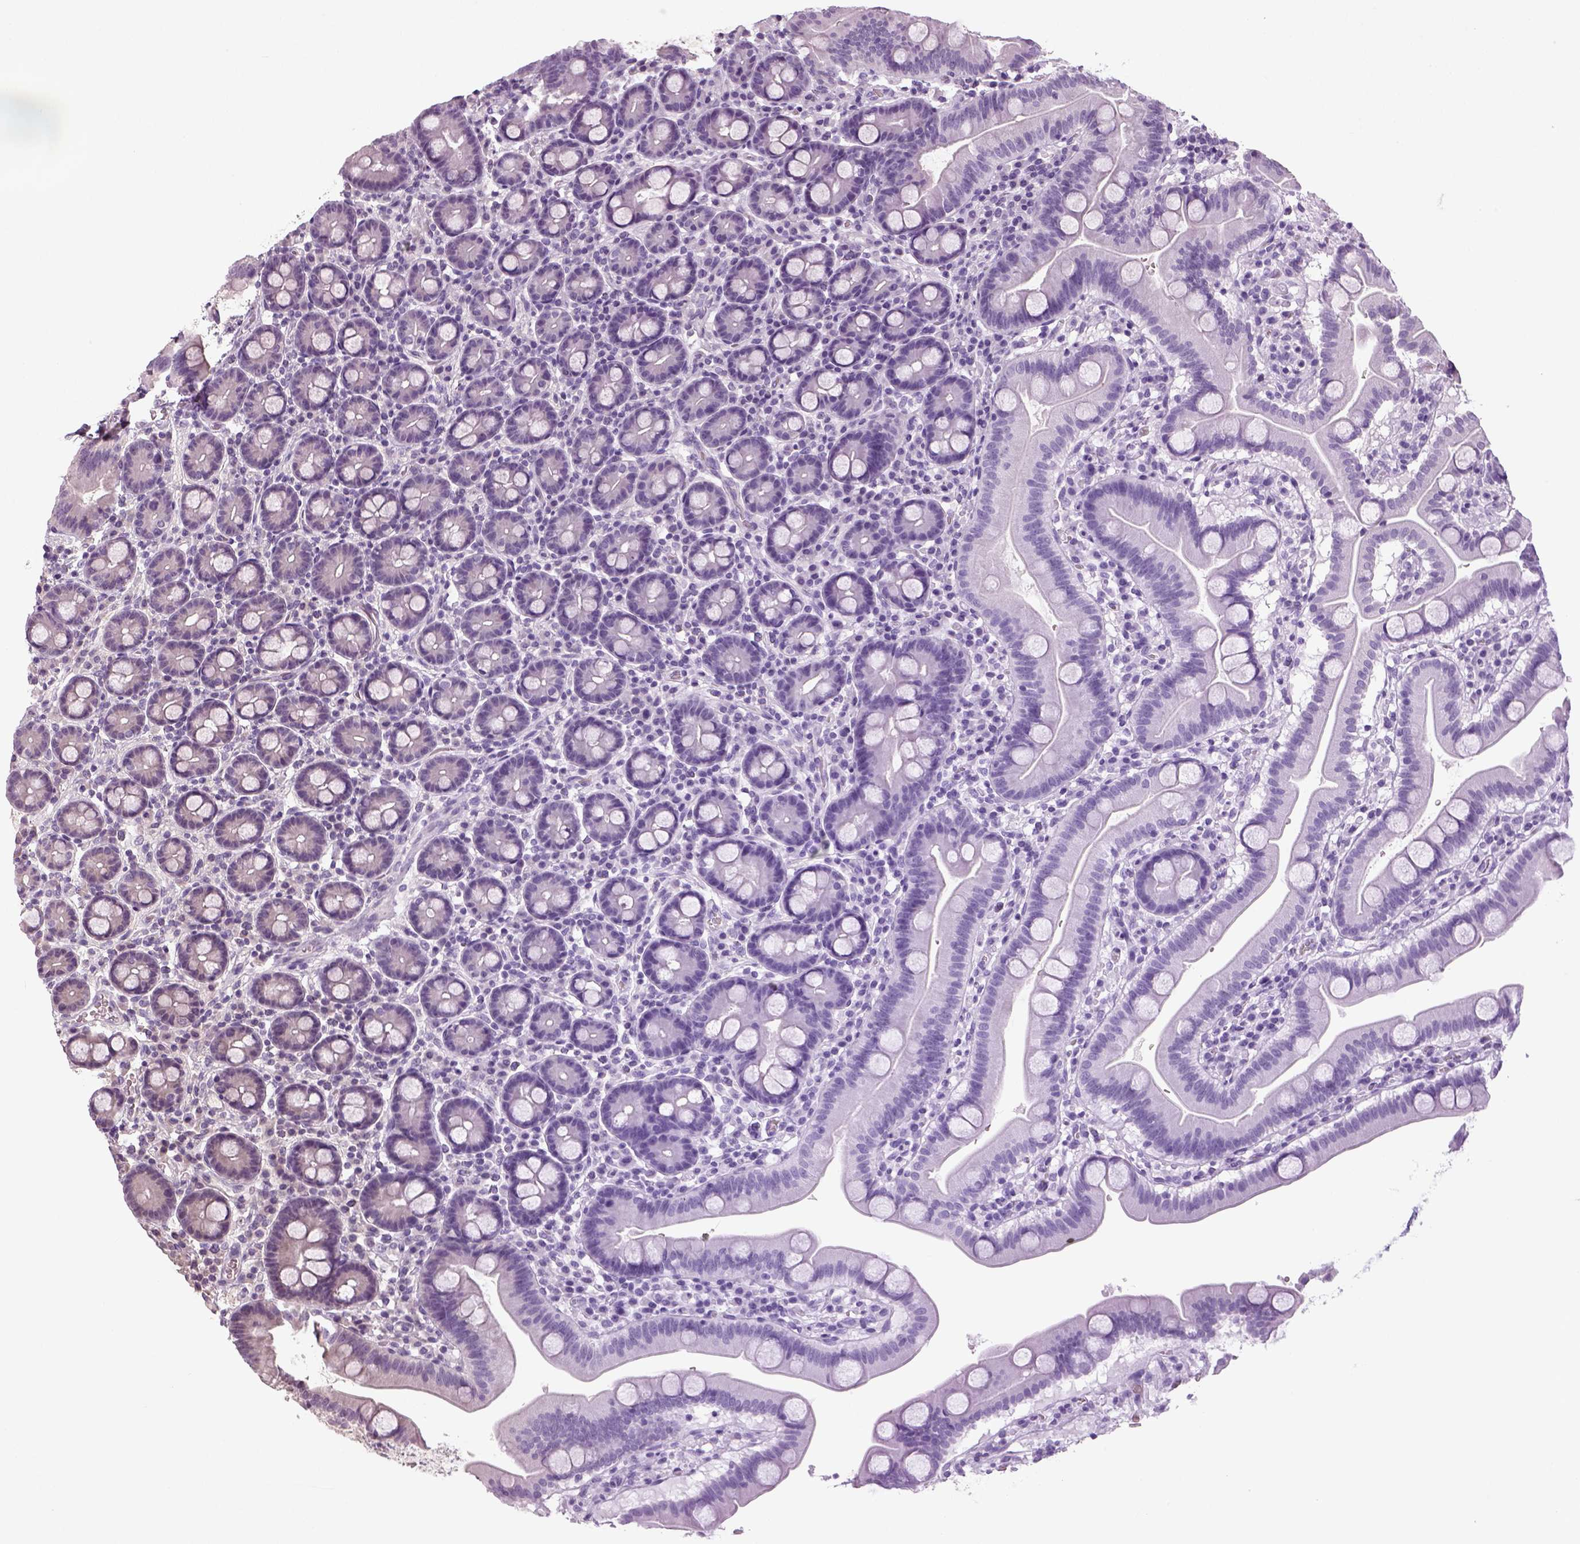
{"staining": {"intensity": "negative", "quantity": "none", "location": "none"}, "tissue": "duodenum", "cell_type": "Glandular cells", "image_type": "normal", "snomed": [{"axis": "morphology", "description": "Normal tissue, NOS"}, {"axis": "topography", "description": "Pancreas"}, {"axis": "topography", "description": "Duodenum"}], "caption": "Glandular cells show no significant protein positivity in benign duodenum. (Immunohistochemistry, brightfield microscopy, high magnification).", "gene": "NECAB1", "patient": {"sex": "male", "age": 59}}